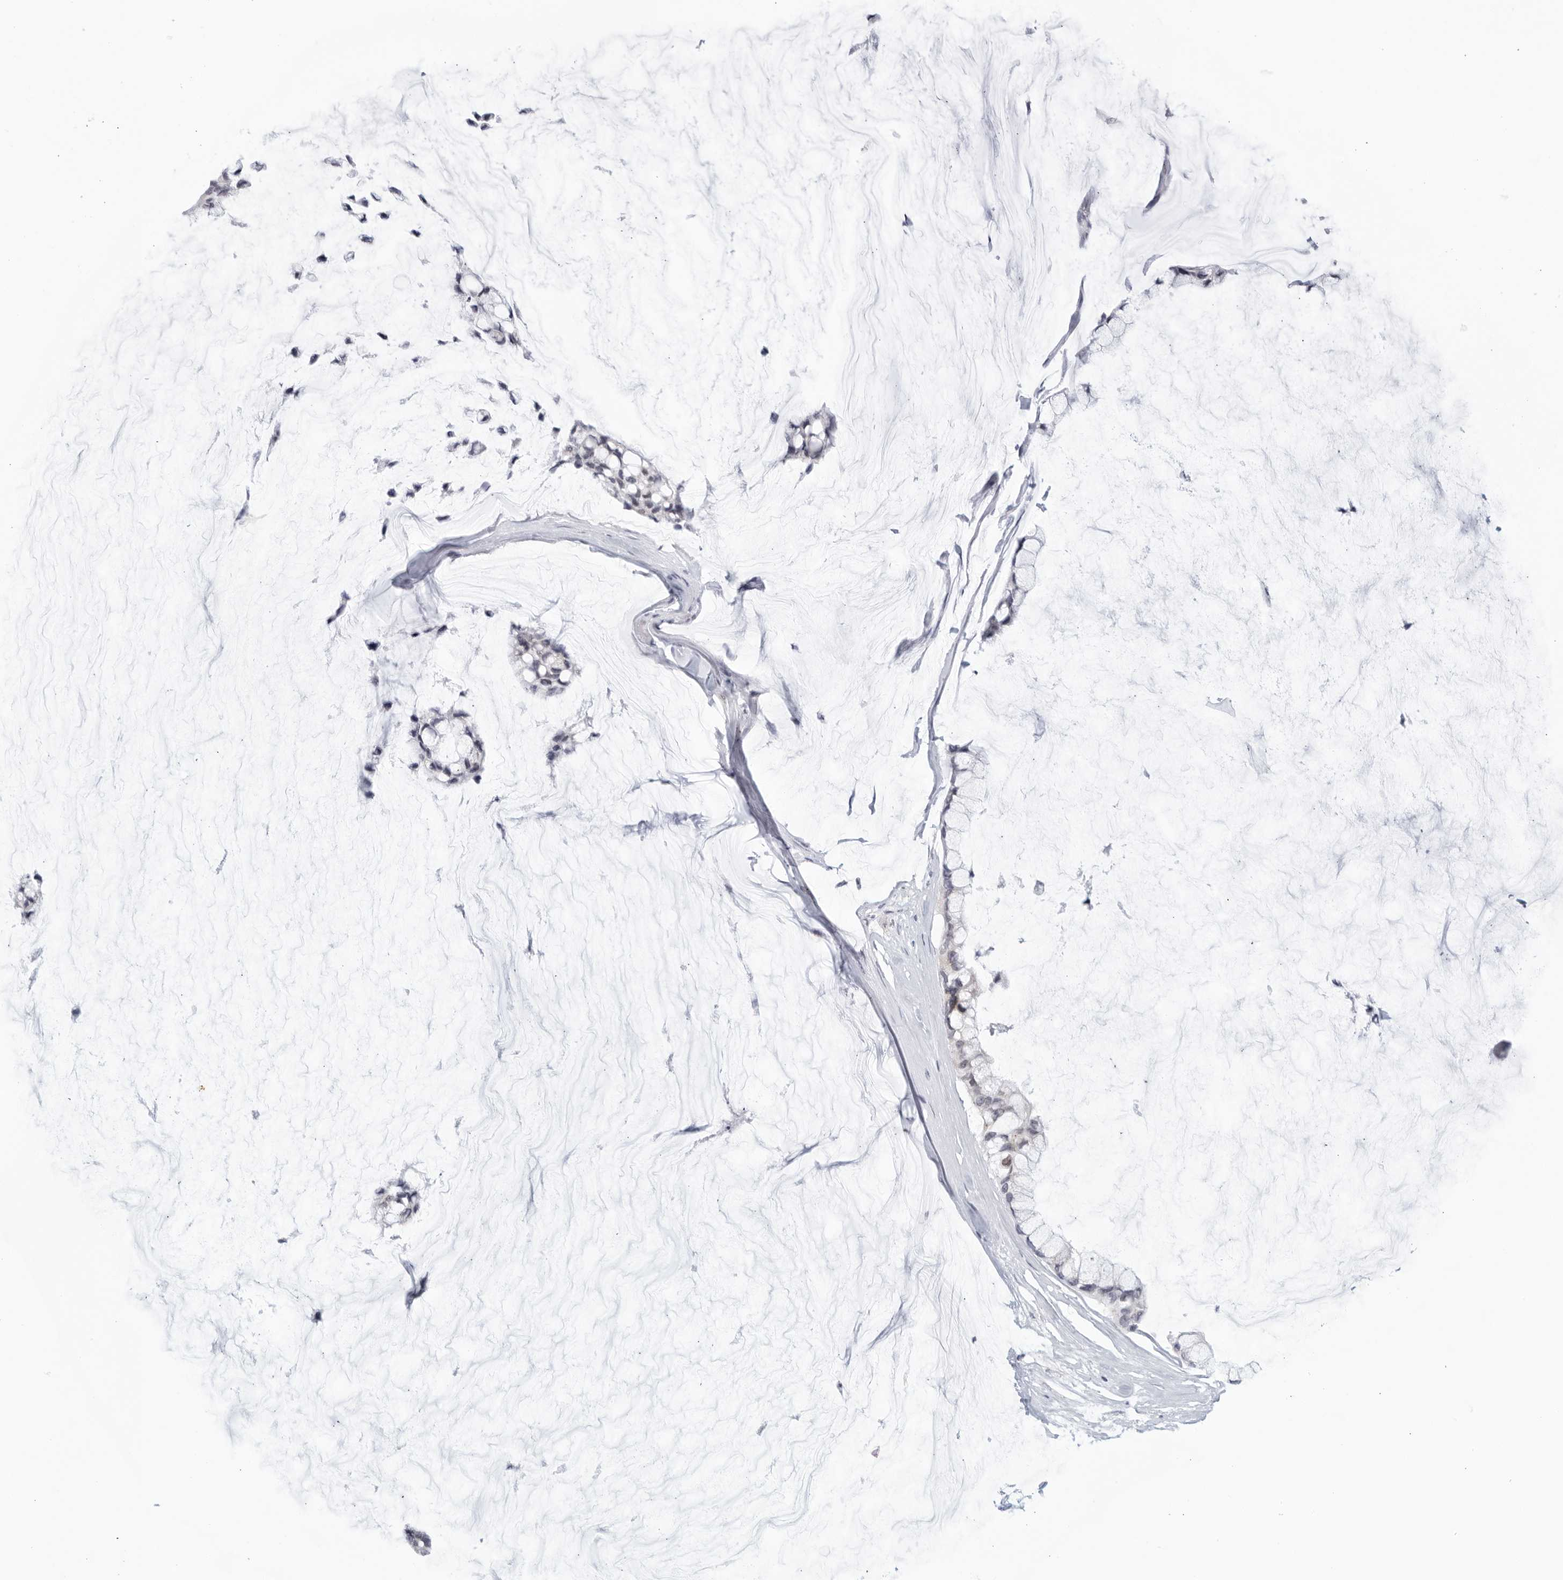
{"staining": {"intensity": "negative", "quantity": "none", "location": "none"}, "tissue": "ovarian cancer", "cell_type": "Tumor cells", "image_type": "cancer", "snomed": [{"axis": "morphology", "description": "Cystadenocarcinoma, mucinous, NOS"}, {"axis": "topography", "description": "Ovary"}], "caption": "This is a photomicrograph of IHC staining of ovarian cancer (mucinous cystadenocarcinoma), which shows no staining in tumor cells.", "gene": "WDTC1", "patient": {"sex": "female", "age": 39}}